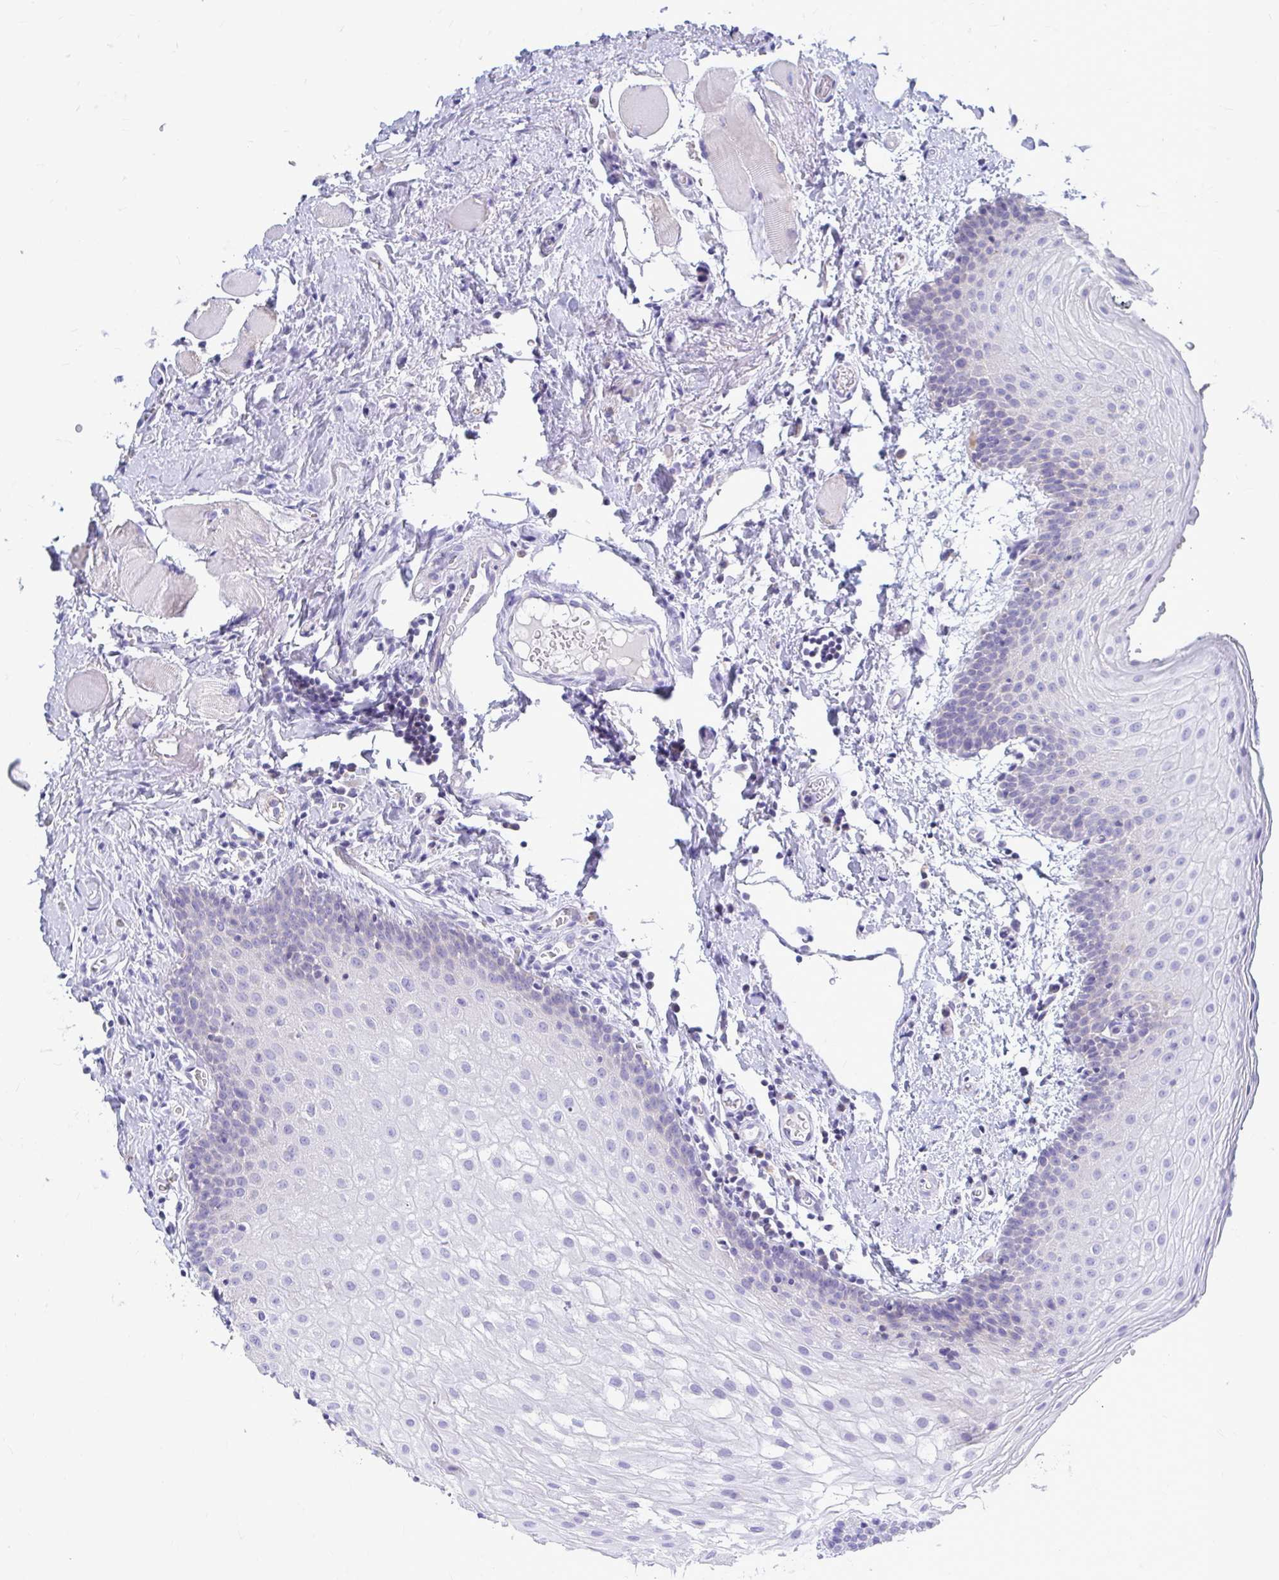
{"staining": {"intensity": "negative", "quantity": "none", "location": "none"}, "tissue": "oral mucosa", "cell_type": "Squamous epithelial cells", "image_type": "normal", "snomed": [{"axis": "morphology", "description": "Normal tissue, NOS"}, {"axis": "morphology", "description": "Squamous cell carcinoma, NOS"}, {"axis": "topography", "description": "Oral tissue"}, {"axis": "topography", "description": "Head-Neck"}], "caption": "The image demonstrates no significant staining in squamous epithelial cells of oral mucosa. (DAB (3,3'-diaminobenzidine) immunohistochemistry (IHC) with hematoxylin counter stain).", "gene": "OR10R2", "patient": {"sex": "male", "age": 58}}